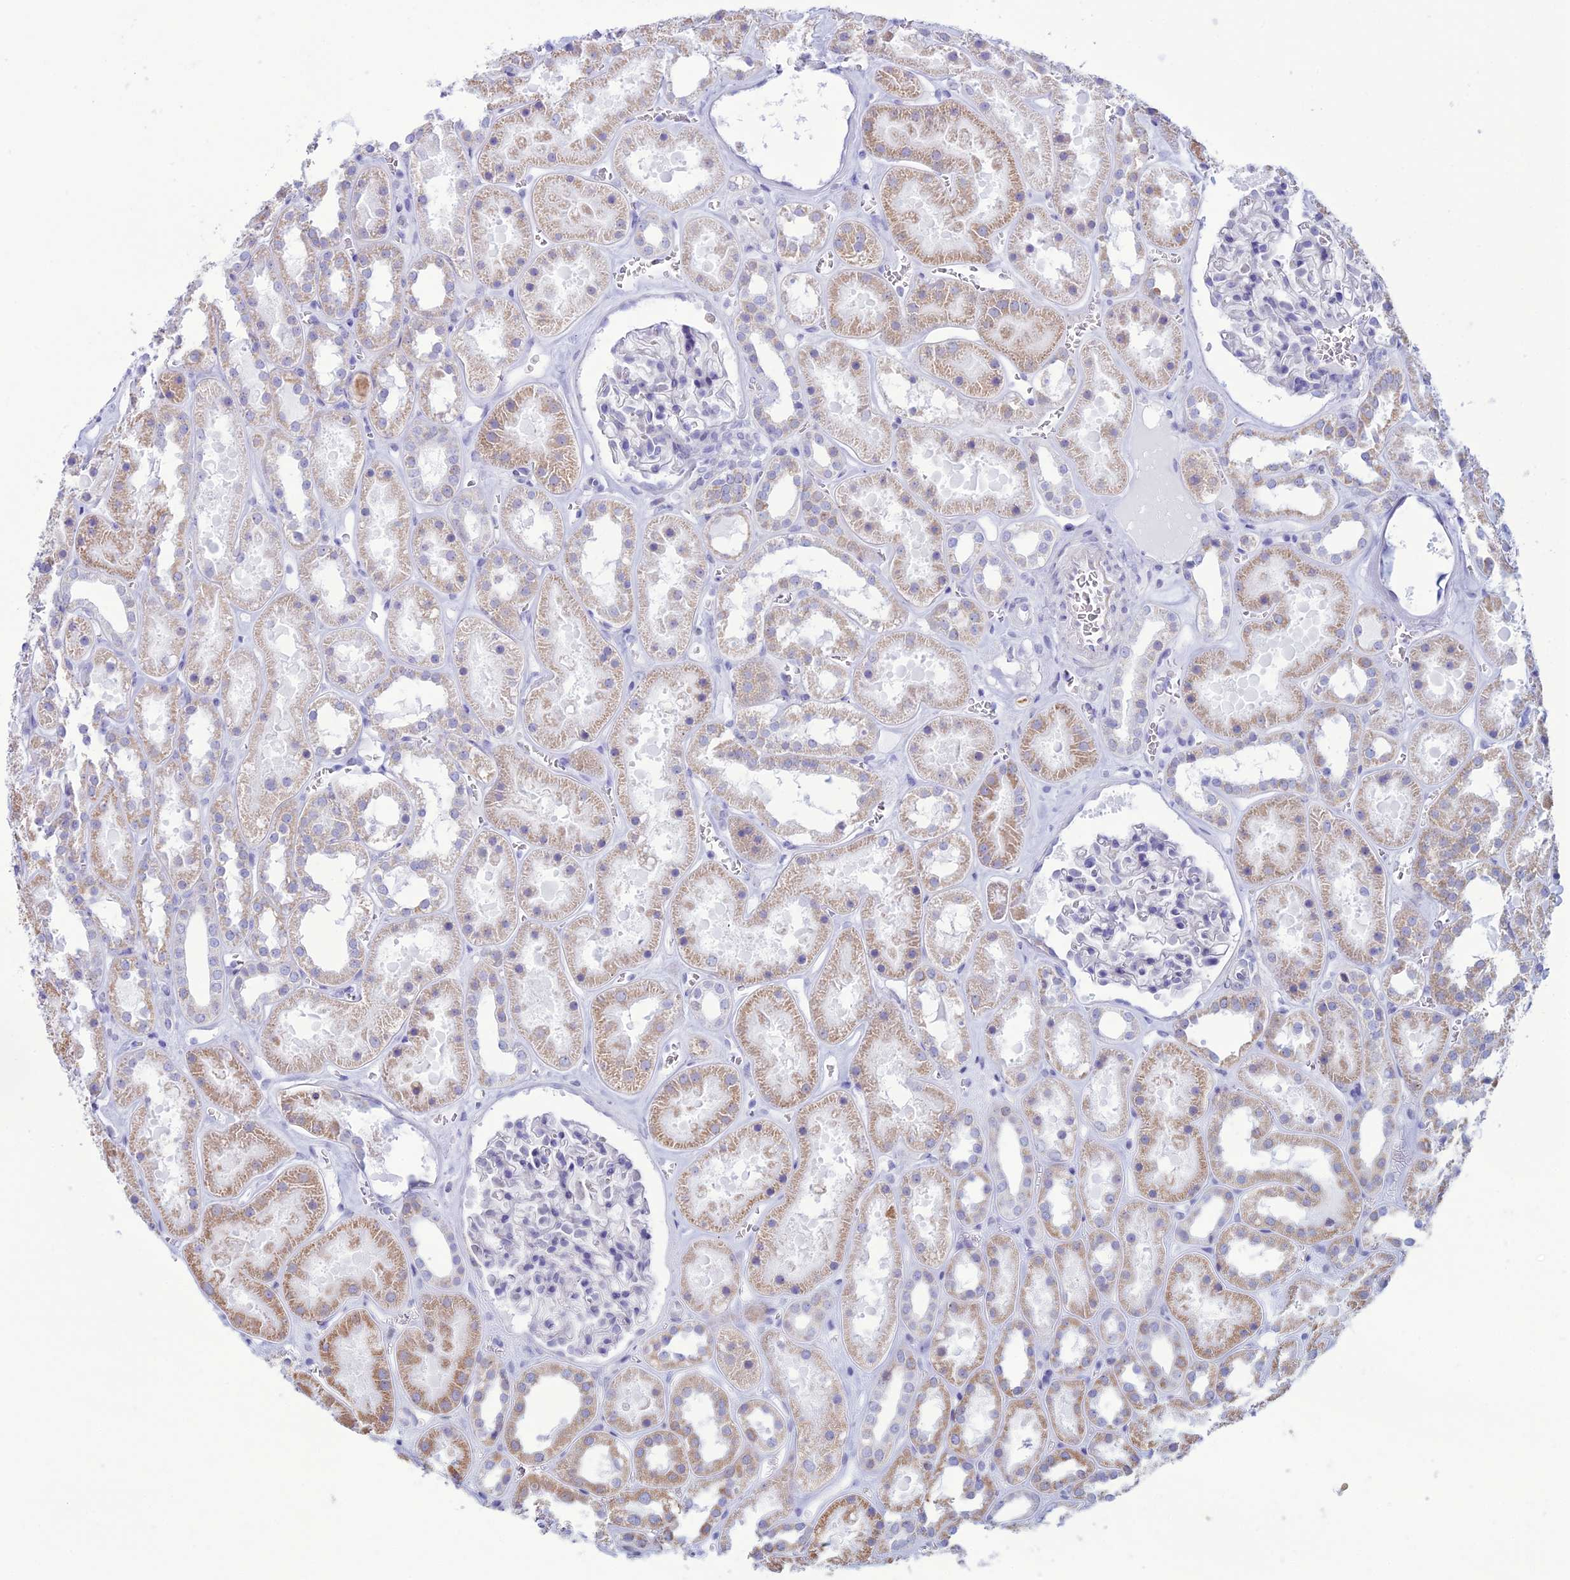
{"staining": {"intensity": "negative", "quantity": "none", "location": "none"}, "tissue": "kidney", "cell_type": "Cells in glomeruli", "image_type": "normal", "snomed": [{"axis": "morphology", "description": "Normal tissue, NOS"}, {"axis": "topography", "description": "Kidney"}], "caption": "High power microscopy photomicrograph of an immunohistochemistry histopathology image of unremarkable kidney, revealing no significant expression in cells in glomeruli.", "gene": "CFAP210", "patient": {"sex": "female", "age": 41}}